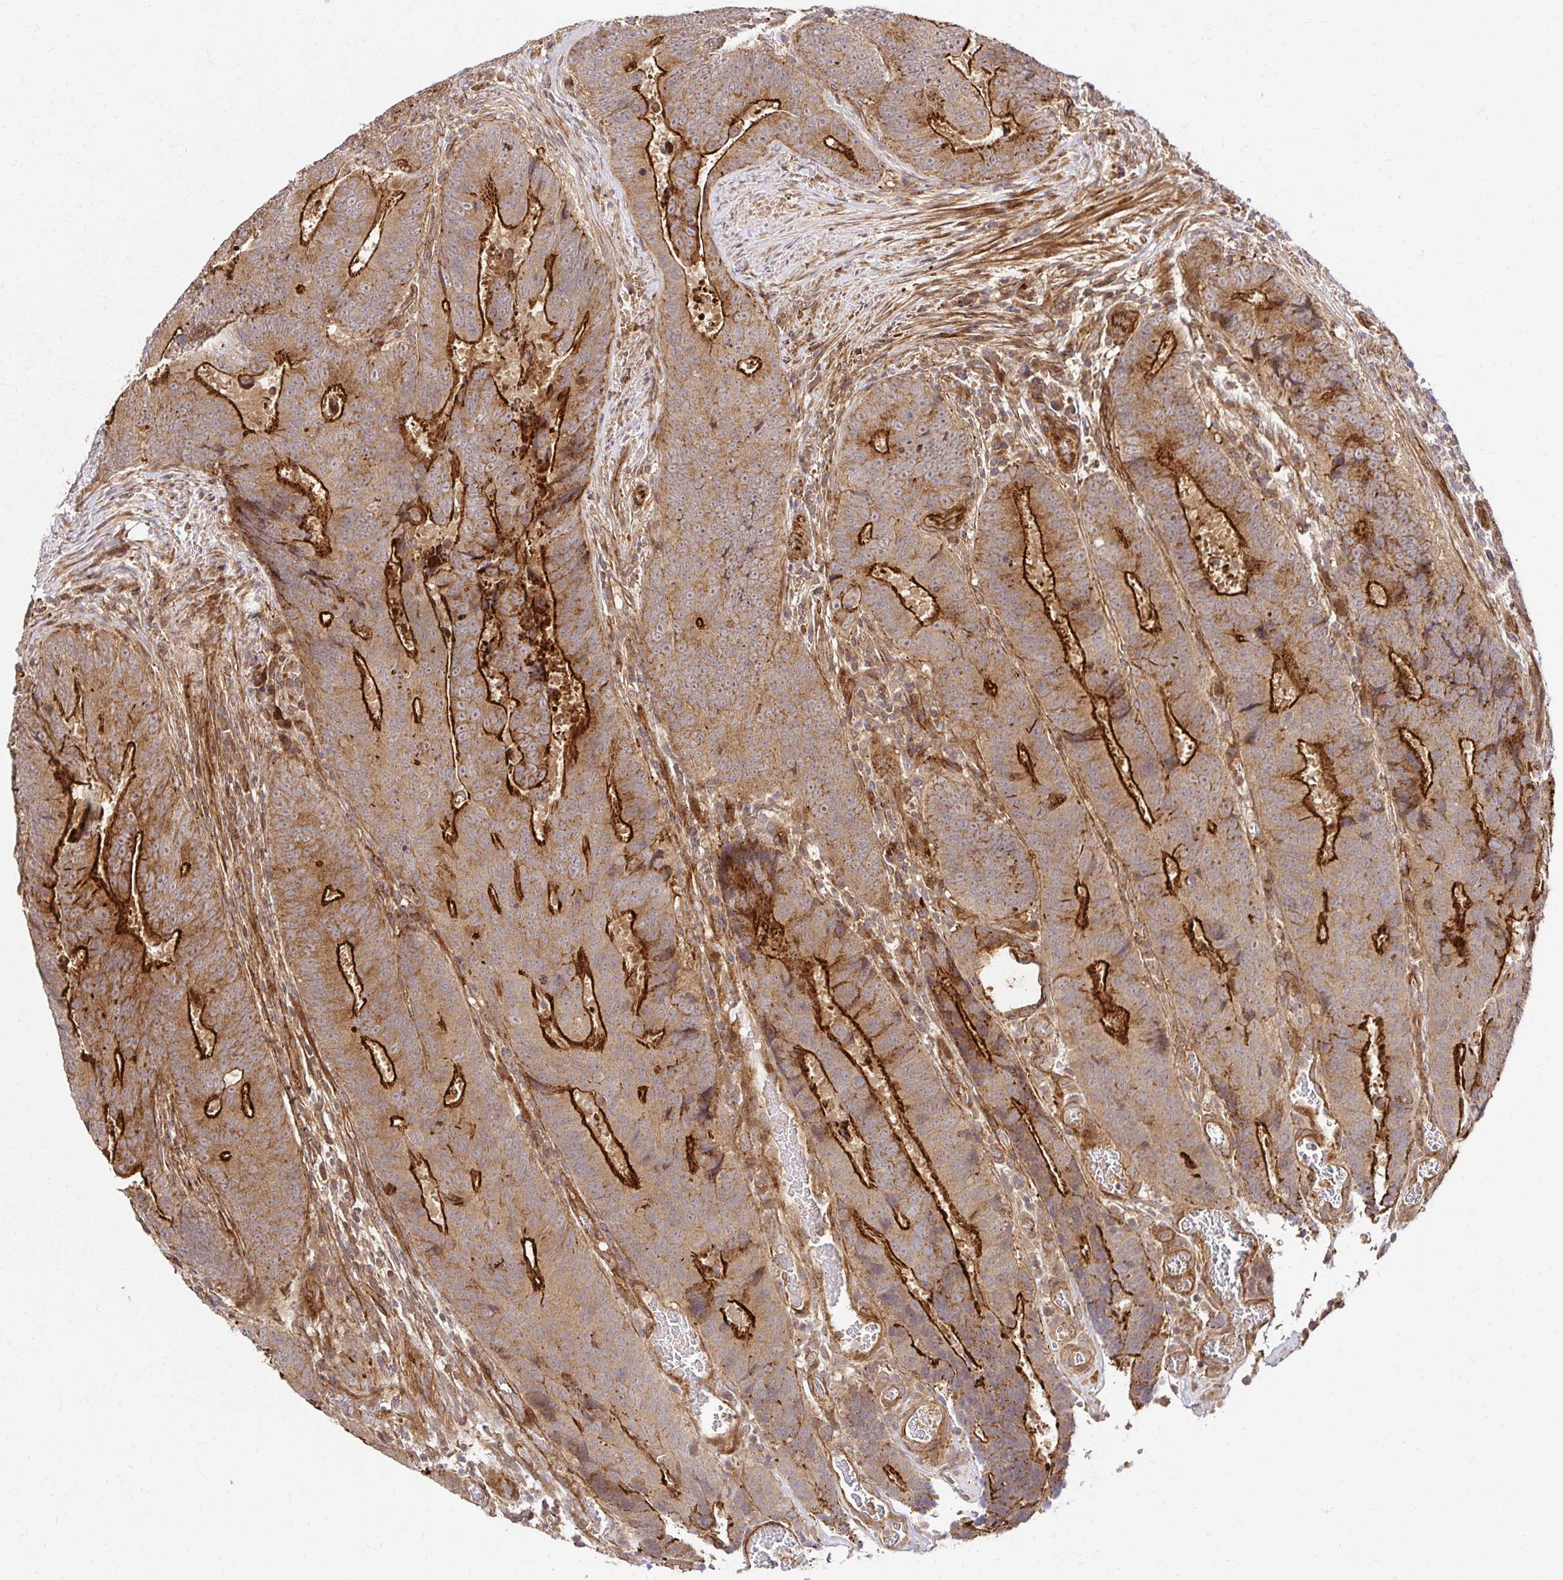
{"staining": {"intensity": "strong", "quantity": "25%-75%", "location": "cytoplasmic/membranous"}, "tissue": "colorectal cancer", "cell_type": "Tumor cells", "image_type": "cancer", "snomed": [{"axis": "morphology", "description": "Adenocarcinoma, NOS"}, {"axis": "topography", "description": "Colon"}], "caption": "IHC staining of colorectal cancer, which shows high levels of strong cytoplasmic/membranous staining in approximately 25%-75% of tumor cells indicating strong cytoplasmic/membranous protein staining. The staining was performed using DAB (3,3'-diaminobenzidine) (brown) for protein detection and nuclei were counterstained in hematoxylin (blue).", "gene": "PSMA4", "patient": {"sex": "female", "age": 48}}